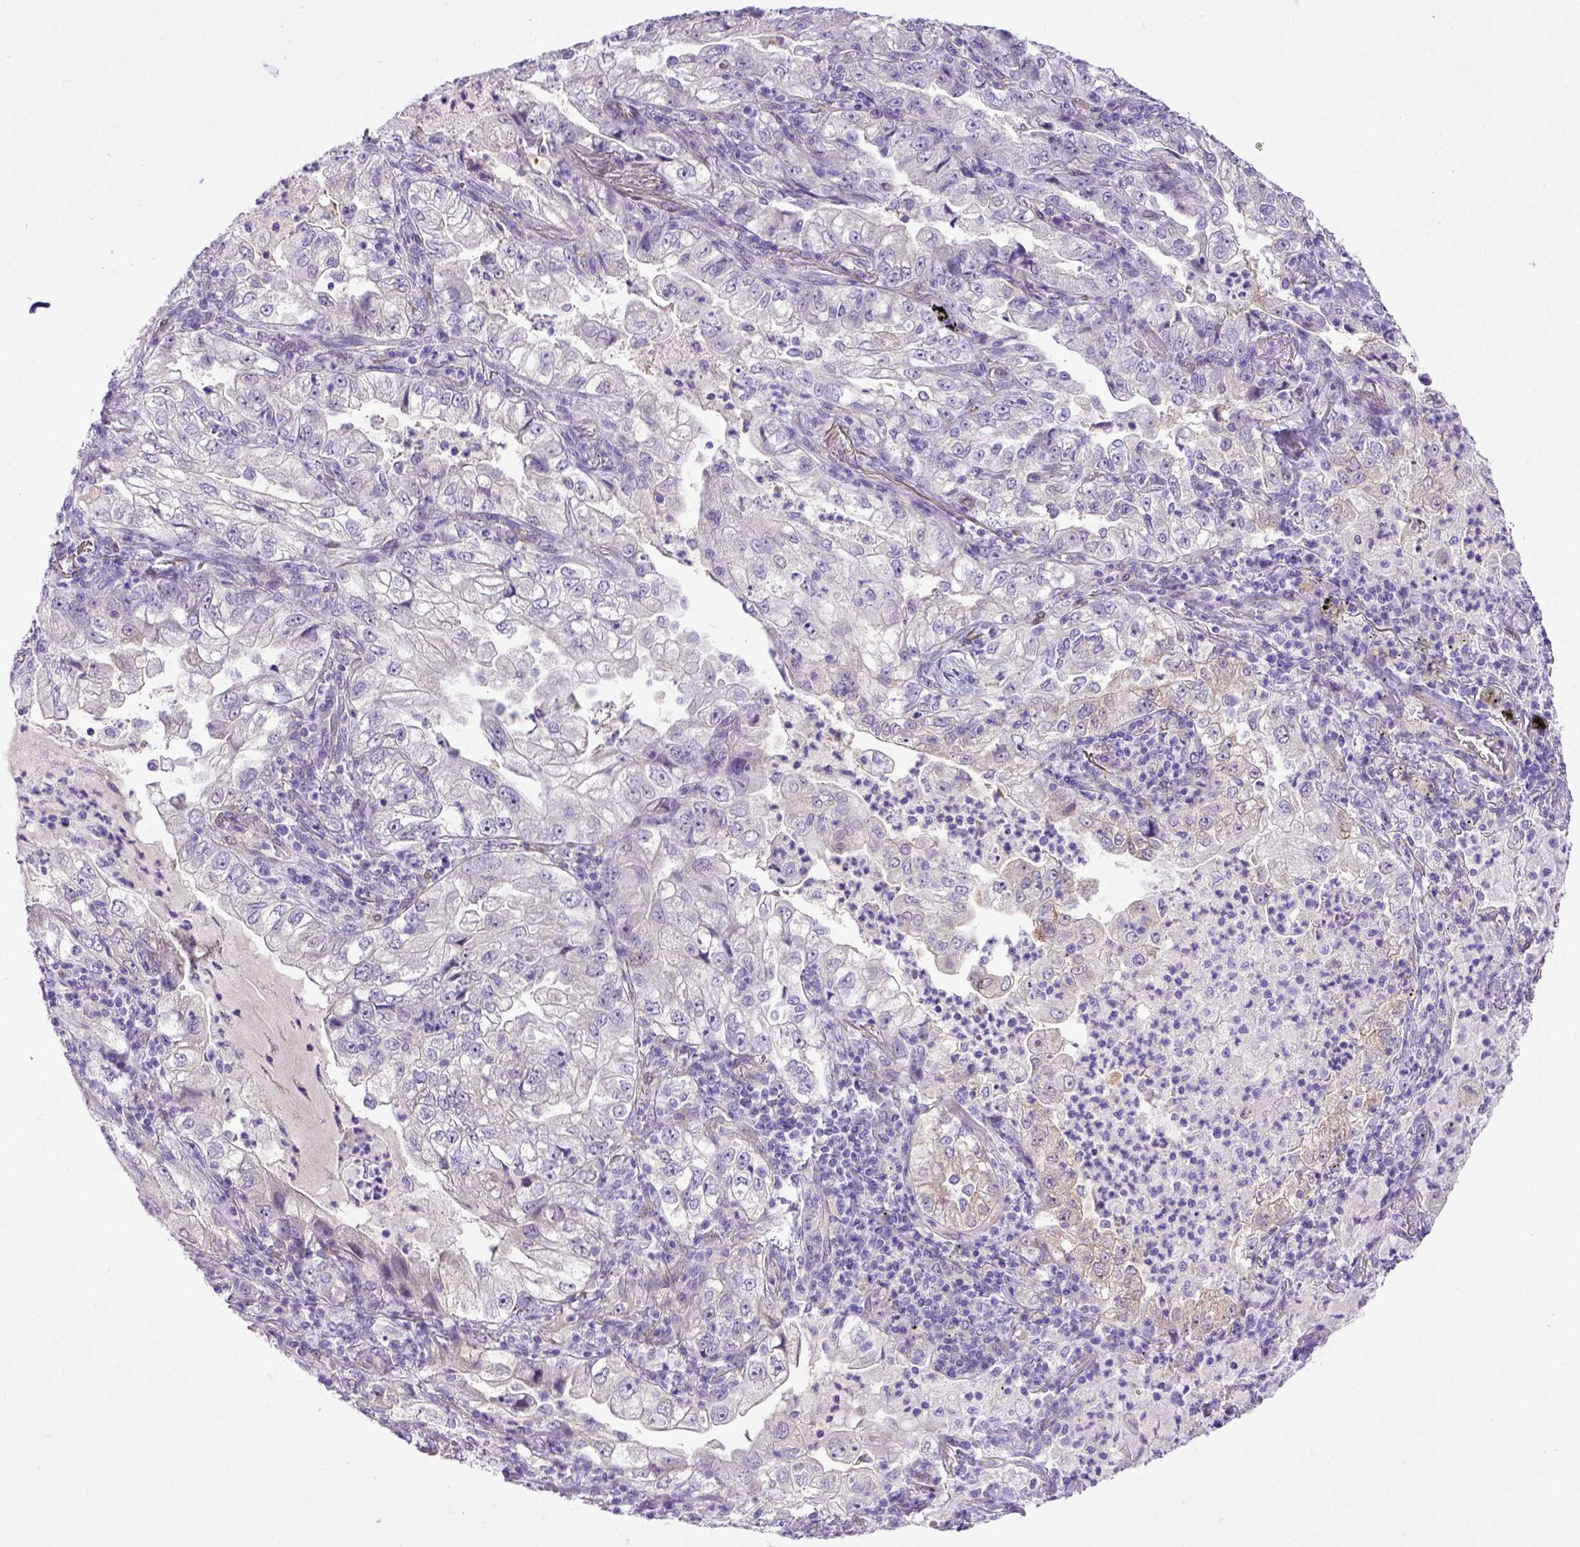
{"staining": {"intensity": "negative", "quantity": "none", "location": "none"}, "tissue": "lung cancer", "cell_type": "Tumor cells", "image_type": "cancer", "snomed": [{"axis": "morphology", "description": "Adenocarcinoma, NOS"}, {"axis": "topography", "description": "Lung"}], "caption": "An immunohistochemistry (IHC) micrograph of lung cancer is shown. There is no staining in tumor cells of lung cancer. Brightfield microscopy of IHC stained with DAB (brown) and hematoxylin (blue), captured at high magnification.", "gene": "BTN1A1", "patient": {"sex": "female", "age": 73}}